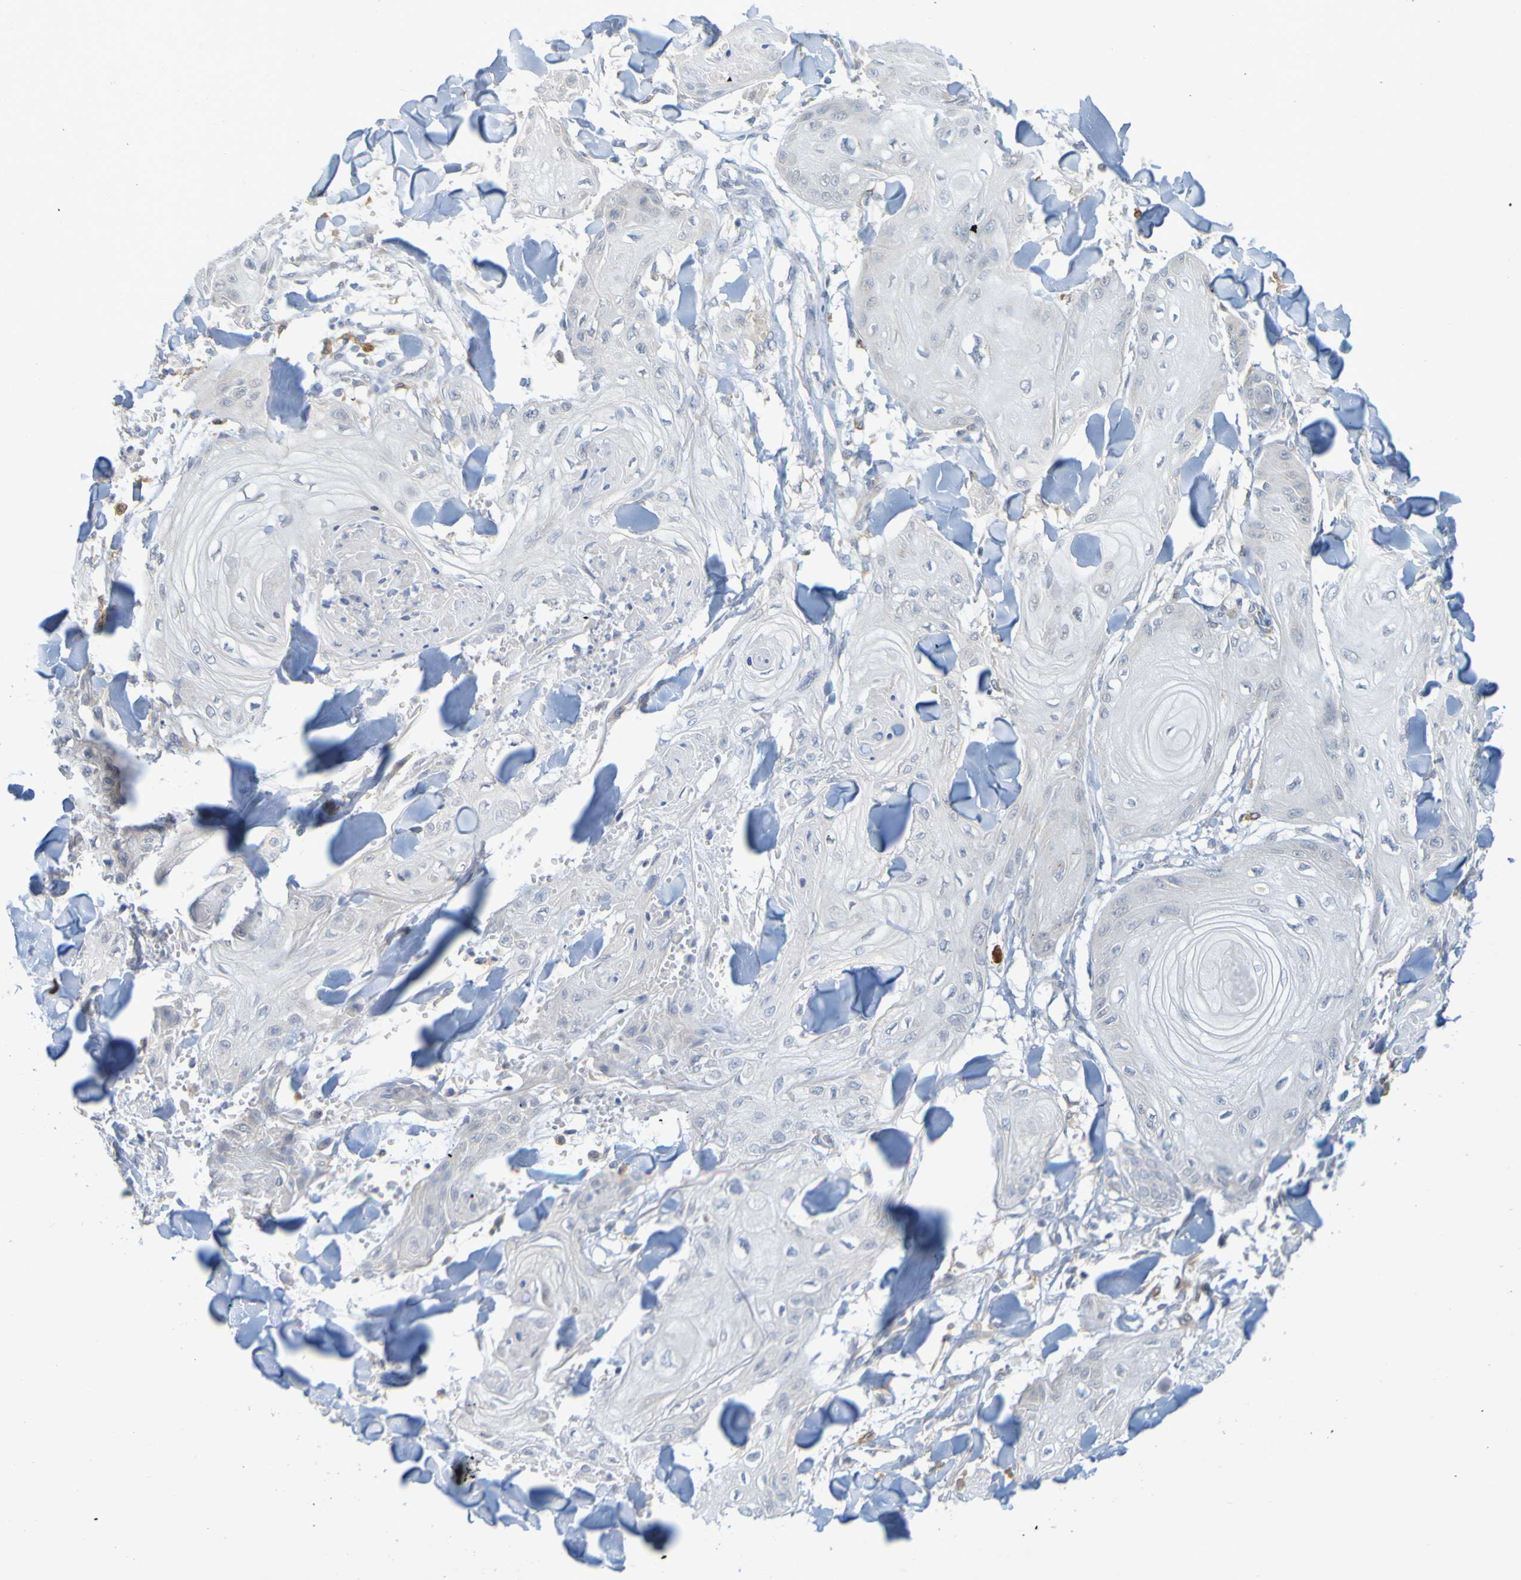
{"staining": {"intensity": "negative", "quantity": "none", "location": "none"}, "tissue": "skin cancer", "cell_type": "Tumor cells", "image_type": "cancer", "snomed": [{"axis": "morphology", "description": "Squamous cell carcinoma, NOS"}, {"axis": "topography", "description": "Skin"}], "caption": "Tumor cells show no significant staining in skin cancer (squamous cell carcinoma). (DAB (3,3'-diaminobenzidine) immunohistochemistry (IHC) visualized using brightfield microscopy, high magnification).", "gene": "LILRB5", "patient": {"sex": "male", "age": 74}}